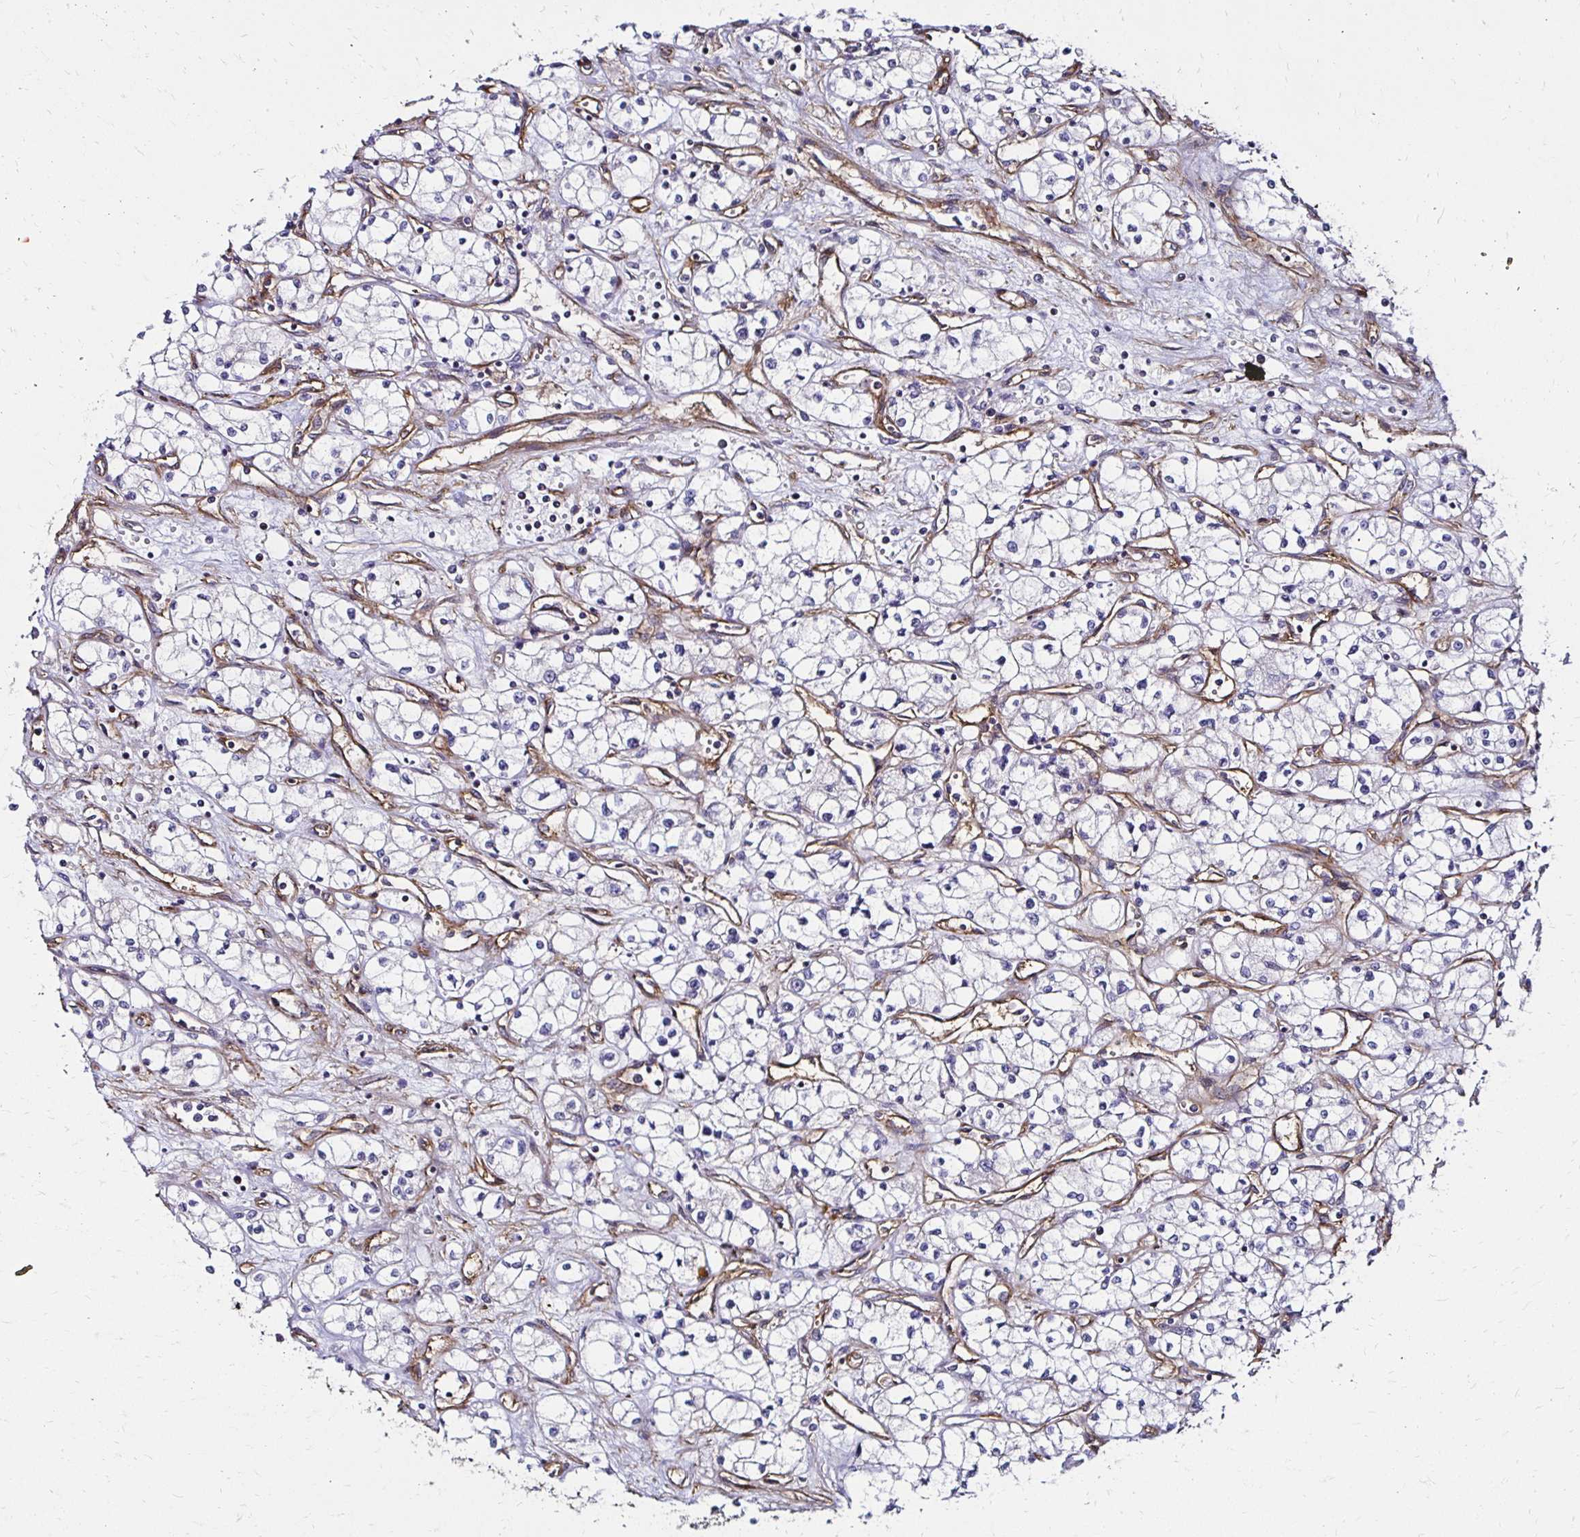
{"staining": {"intensity": "negative", "quantity": "none", "location": "none"}, "tissue": "renal cancer", "cell_type": "Tumor cells", "image_type": "cancer", "snomed": [{"axis": "morphology", "description": "Normal tissue, NOS"}, {"axis": "morphology", "description": "Adenocarcinoma, NOS"}, {"axis": "topography", "description": "Kidney"}], "caption": "Renal cancer was stained to show a protein in brown. There is no significant expression in tumor cells.", "gene": "ITGB1", "patient": {"sex": "male", "age": 59}}